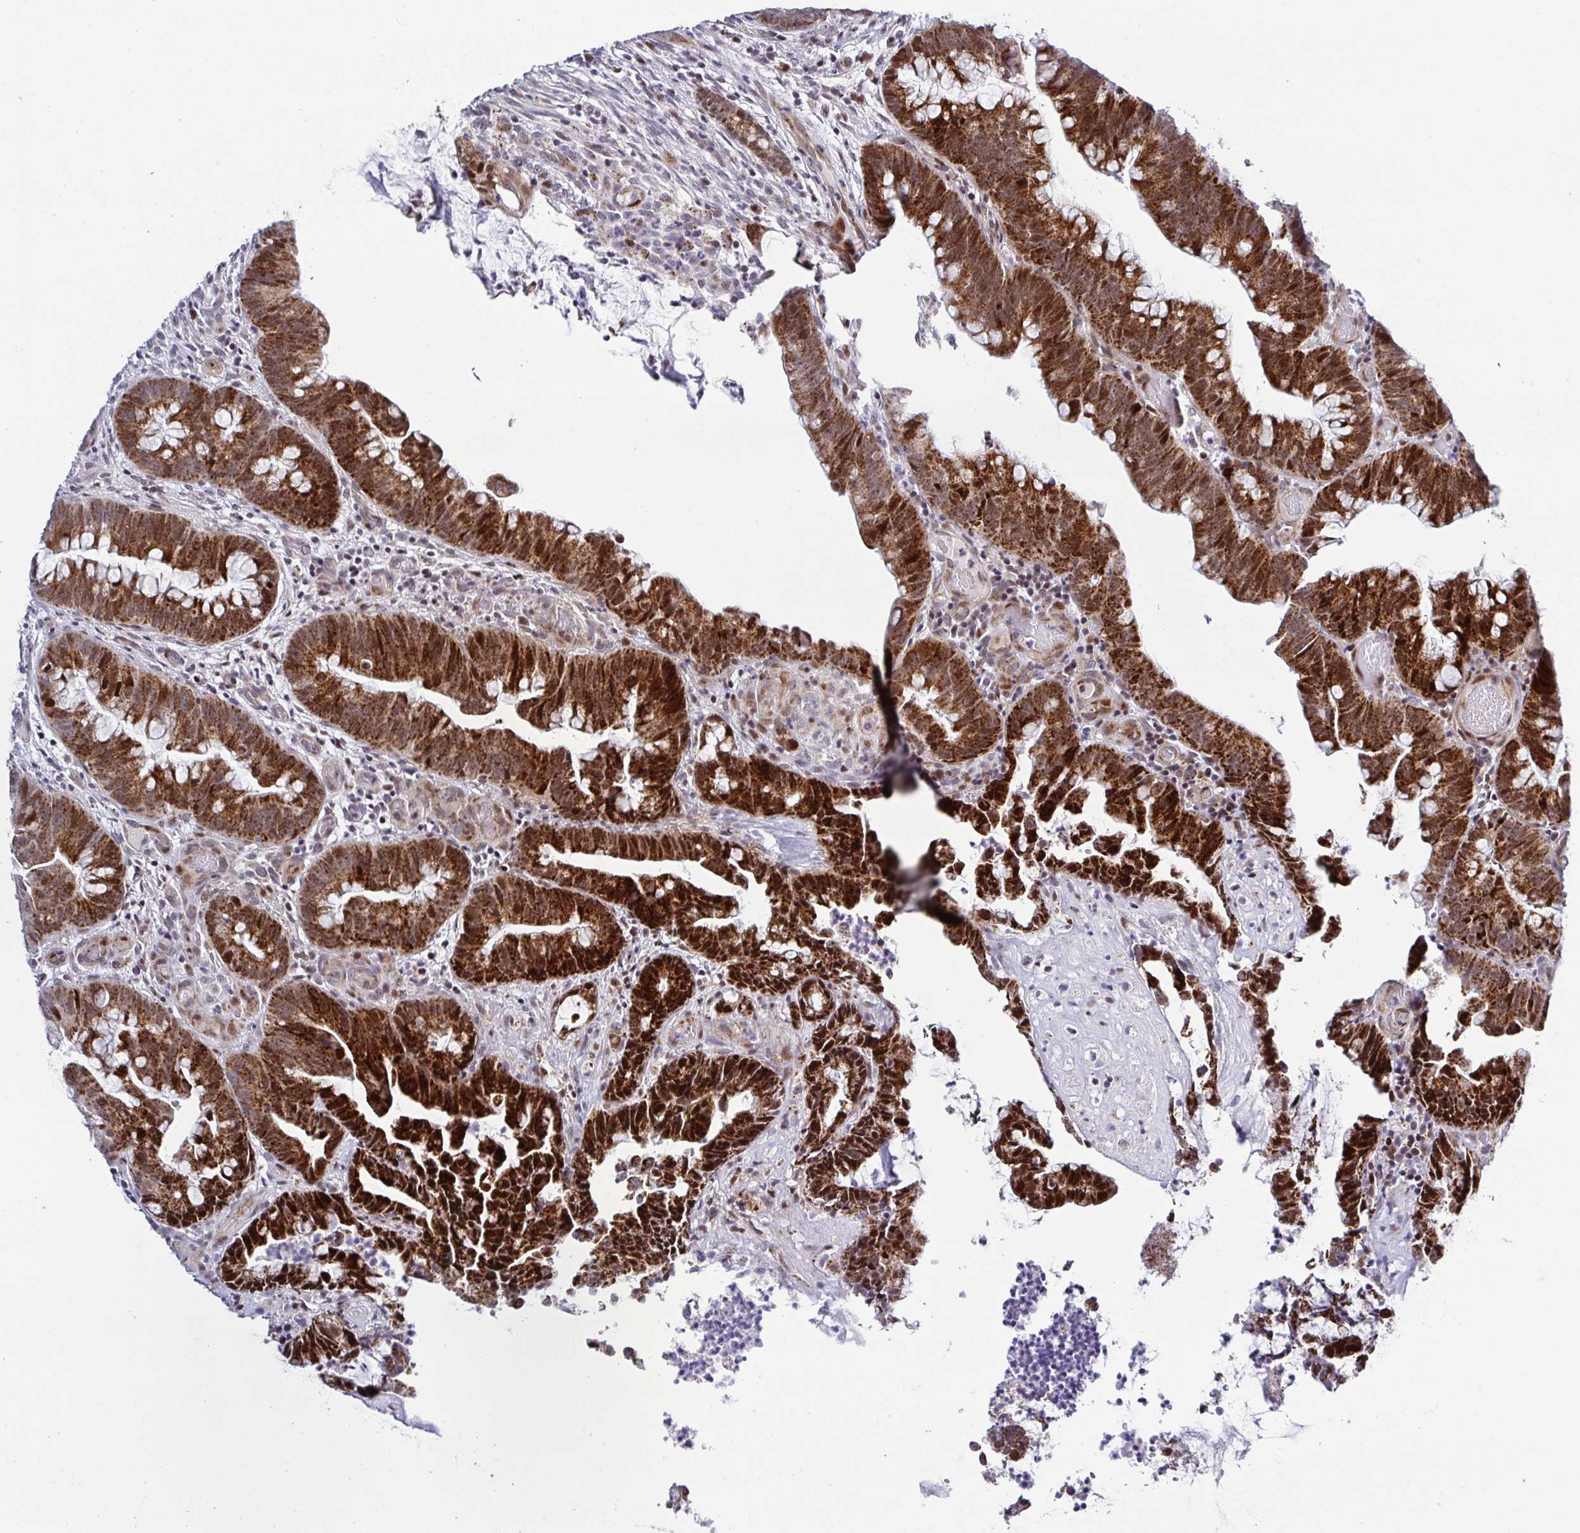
{"staining": {"intensity": "strong", "quantity": ">75%", "location": "cytoplasmic/membranous"}, "tissue": "colorectal cancer", "cell_type": "Tumor cells", "image_type": "cancer", "snomed": [{"axis": "morphology", "description": "Adenocarcinoma, NOS"}, {"axis": "topography", "description": "Colon"}], "caption": "Protein expression analysis of human colorectal cancer (adenocarcinoma) reveals strong cytoplasmic/membranous expression in about >75% of tumor cells. (DAB IHC, brown staining for protein, blue staining for nuclei).", "gene": "DZIP1", "patient": {"sex": "male", "age": 62}}